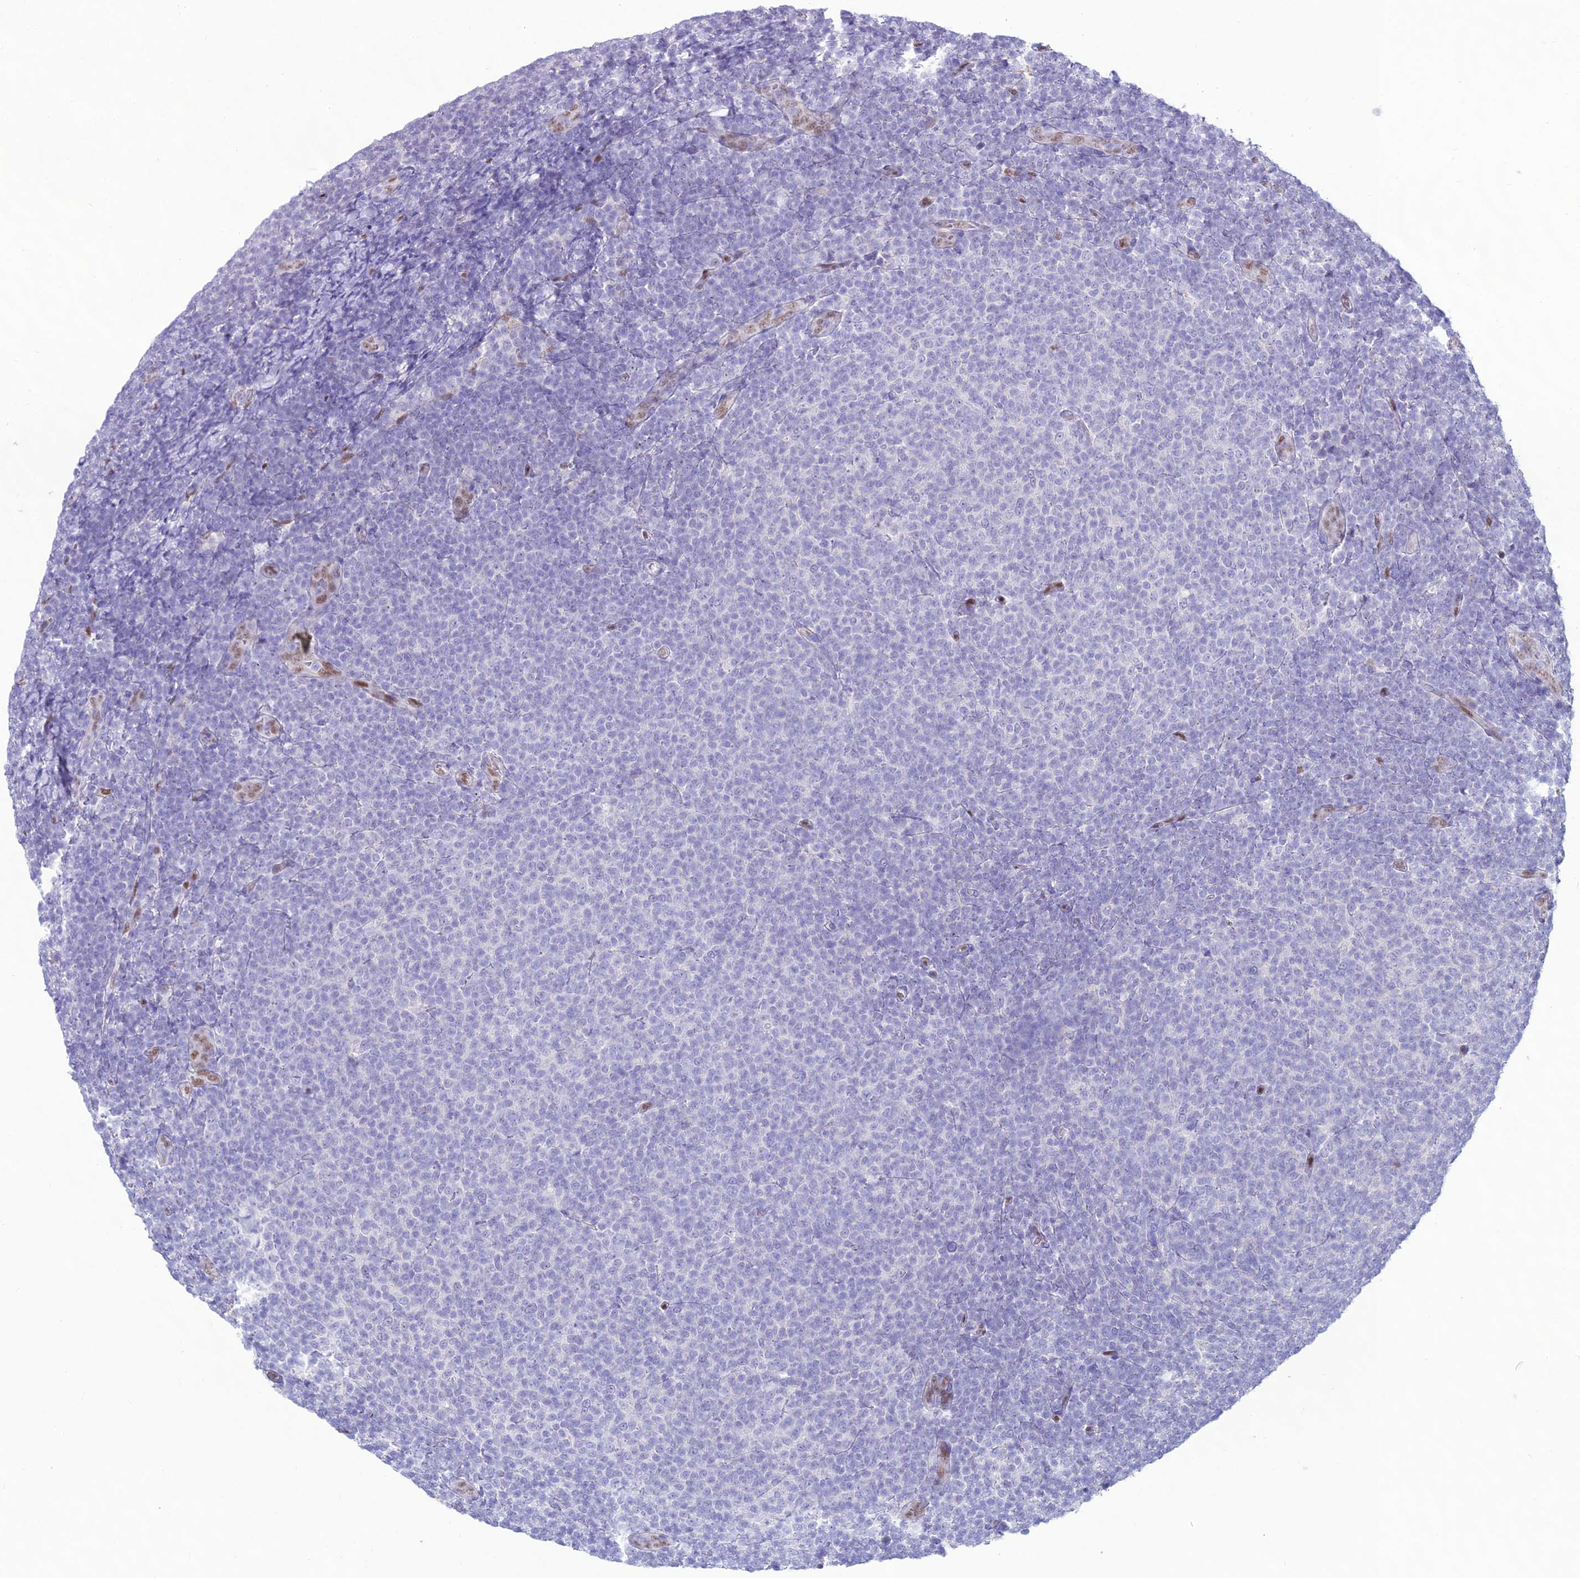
{"staining": {"intensity": "negative", "quantity": "none", "location": "none"}, "tissue": "lymphoma", "cell_type": "Tumor cells", "image_type": "cancer", "snomed": [{"axis": "morphology", "description": "Malignant lymphoma, non-Hodgkin's type, Low grade"}, {"axis": "topography", "description": "Lymph node"}], "caption": "Tumor cells are negative for brown protein staining in lymphoma.", "gene": "NOVA2", "patient": {"sex": "male", "age": 66}}